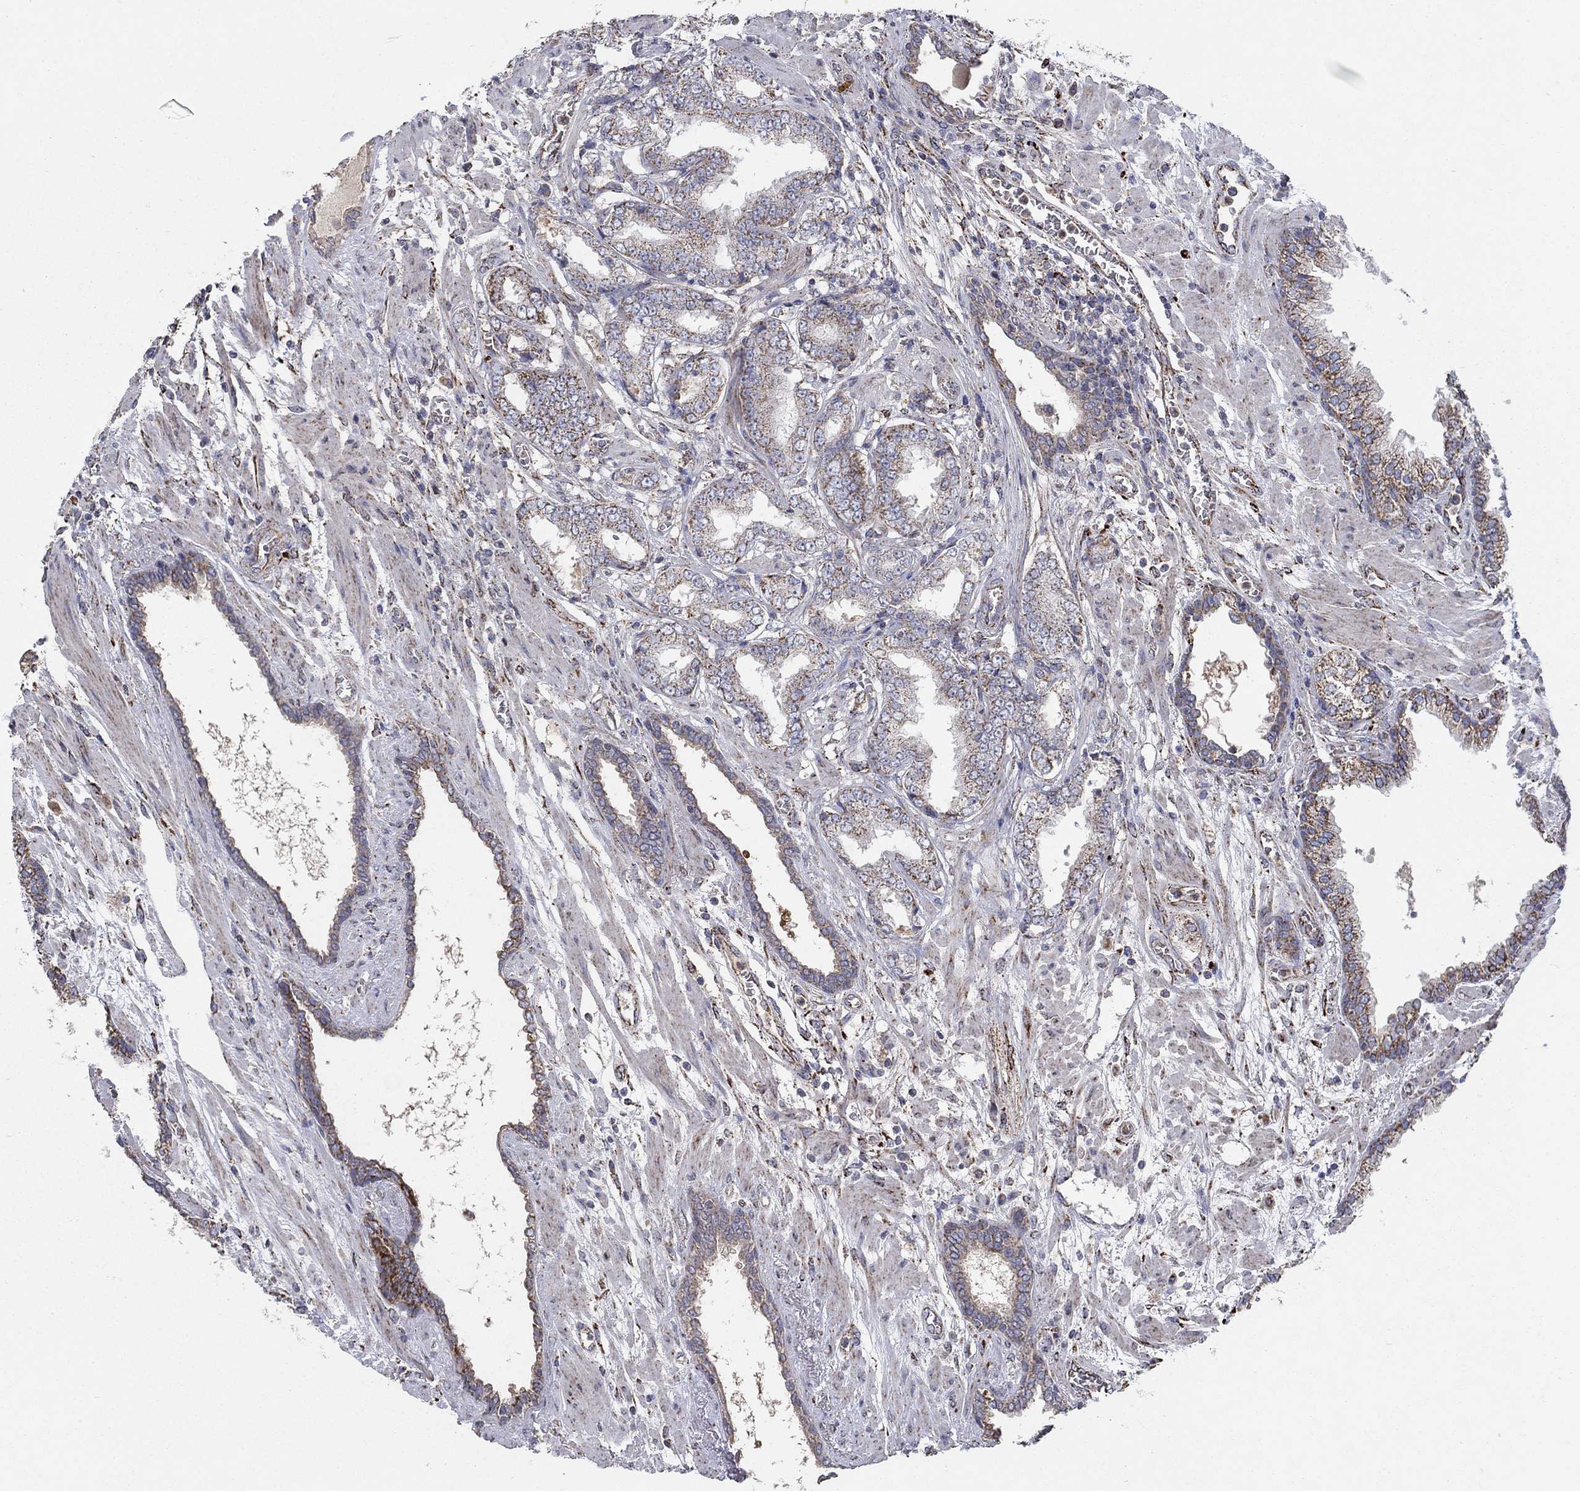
{"staining": {"intensity": "strong", "quantity": "25%-75%", "location": "cytoplasmic/membranous"}, "tissue": "prostate cancer", "cell_type": "Tumor cells", "image_type": "cancer", "snomed": [{"axis": "morphology", "description": "Adenocarcinoma, Low grade"}, {"axis": "topography", "description": "Prostate"}], "caption": "High-magnification brightfield microscopy of prostate cancer stained with DAB (3,3'-diaminobenzidine) (brown) and counterstained with hematoxylin (blue). tumor cells exhibit strong cytoplasmic/membranous positivity is appreciated in approximately25%-75% of cells.", "gene": "PNPLA2", "patient": {"sex": "male", "age": 69}}